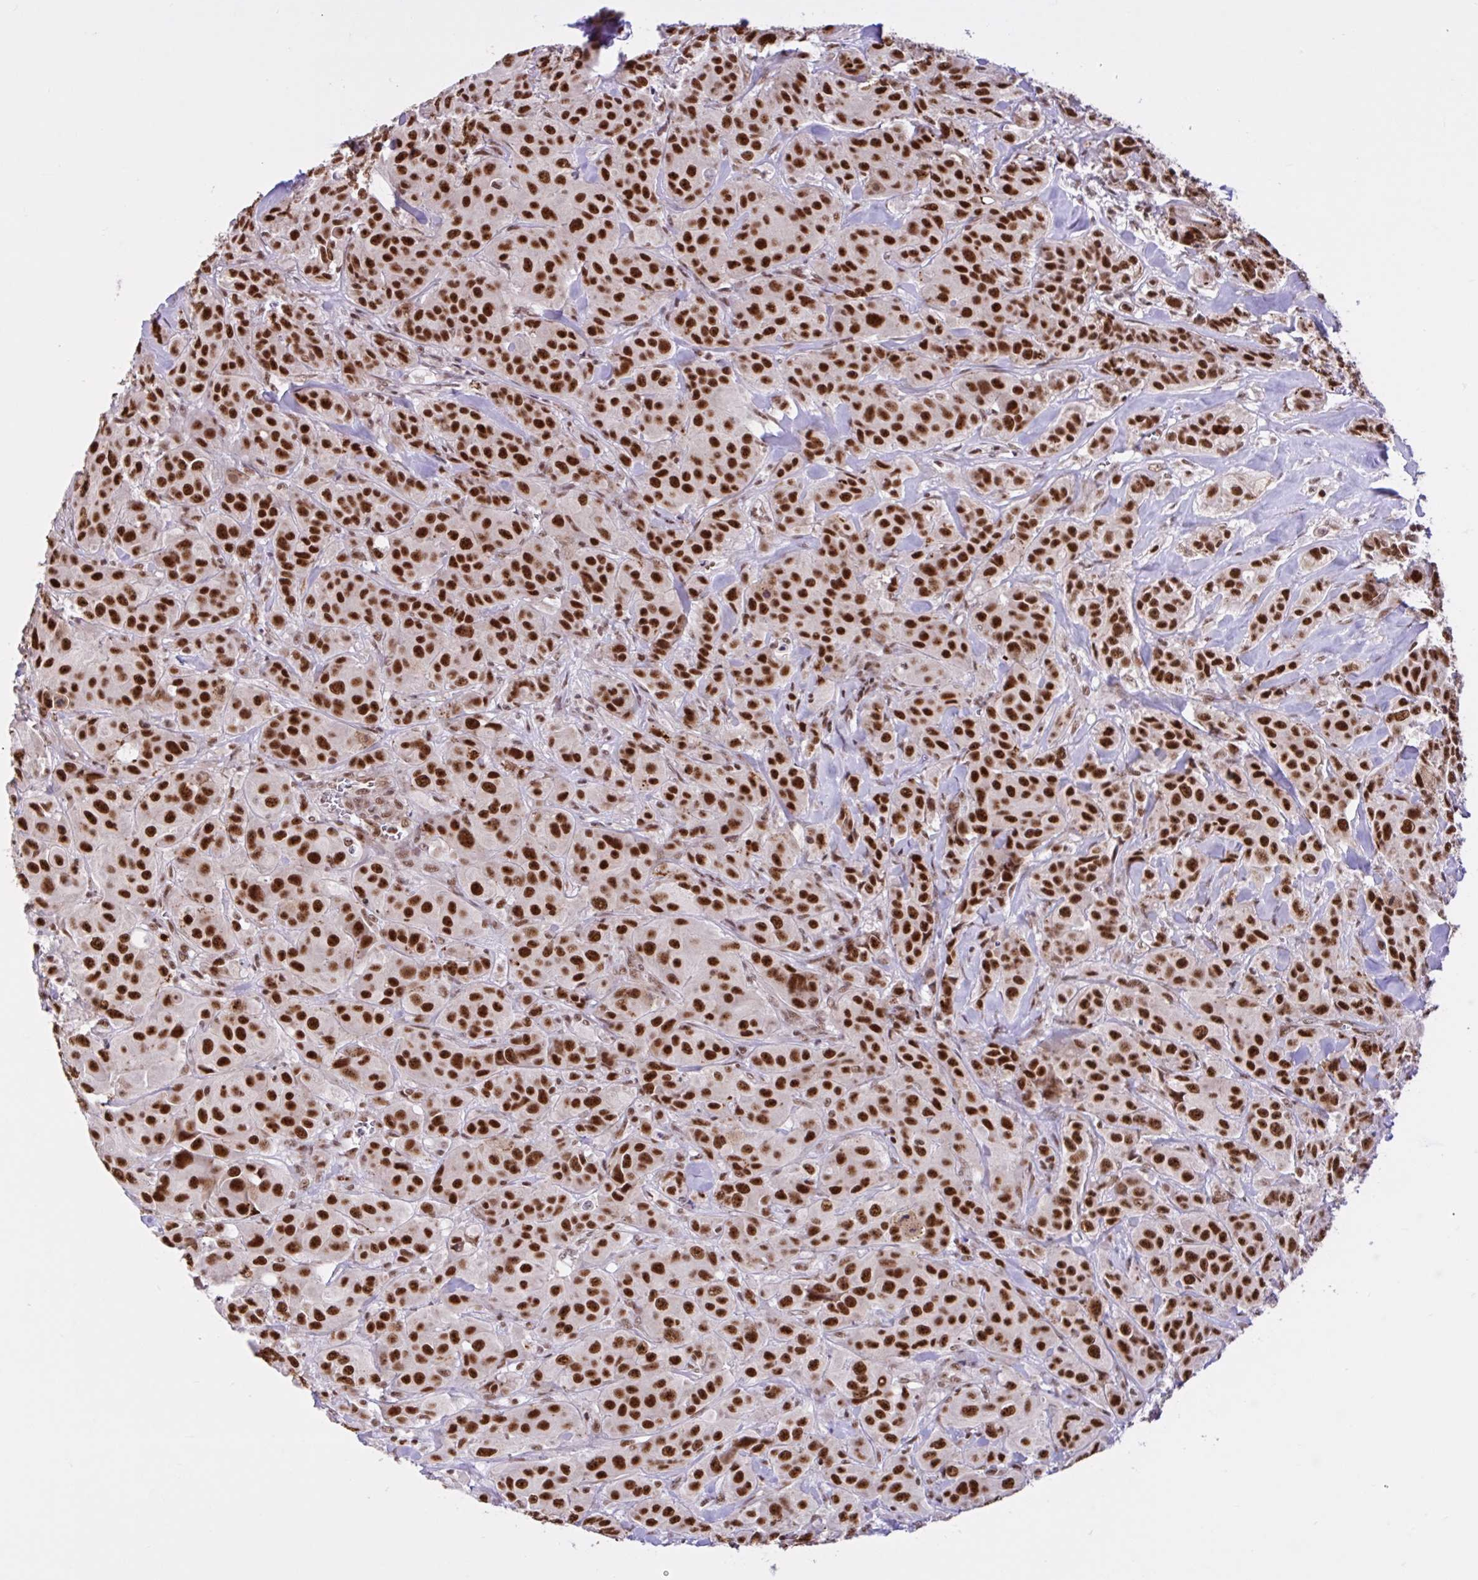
{"staining": {"intensity": "strong", "quantity": ">75%", "location": "nuclear"}, "tissue": "breast cancer", "cell_type": "Tumor cells", "image_type": "cancer", "snomed": [{"axis": "morphology", "description": "Normal tissue, NOS"}, {"axis": "morphology", "description": "Duct carcinoma"}, {"axis": "topography", "description": "Breast"}], "caption": "Strong nuclear staining for a protein is identified in about >75% of tumor cells of breast cancer using IHC.", "gene": "CCDC12", "patient": {"sex": "female", "age": 43}}